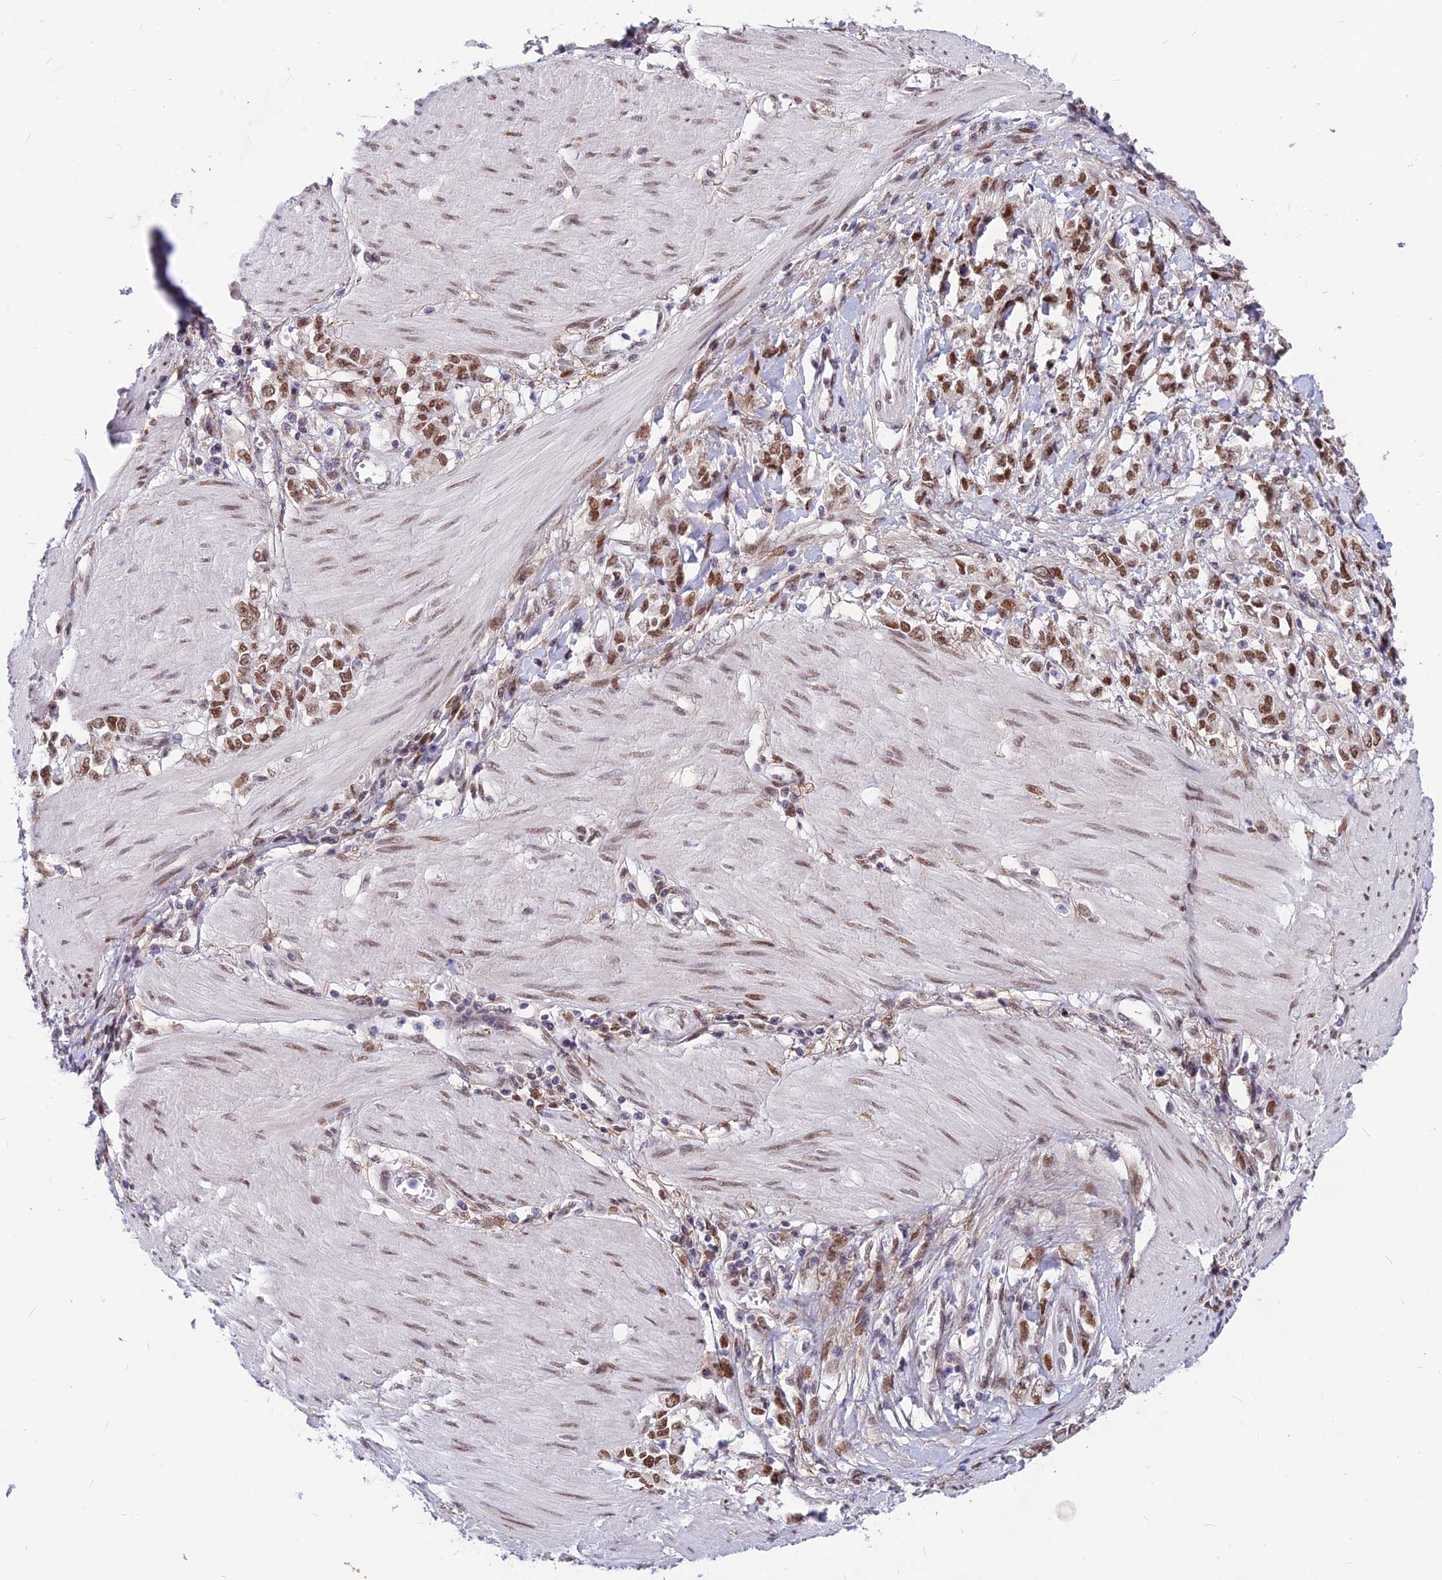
{"staining": {"intensity": "moderate", "quantity": ">75%", "location": "nuclear"}, "tissue": "stomach cancer", "cell_type": "Tumor cells", "image_type": "cancer", "snomed": [{"axis": "morphology", "description": "Adenocarcinoma, NOS"}, {"axis": "topography", "description": "Stomach"}], "caption": "Moderate nuclear staining for a protein is appreciated in approximately >75% of tumor cells of stomach adenocarcinoma using immunohistochemistry.", "gene": "KCTD13", "patient": {"sex": "female", "age": 76}}